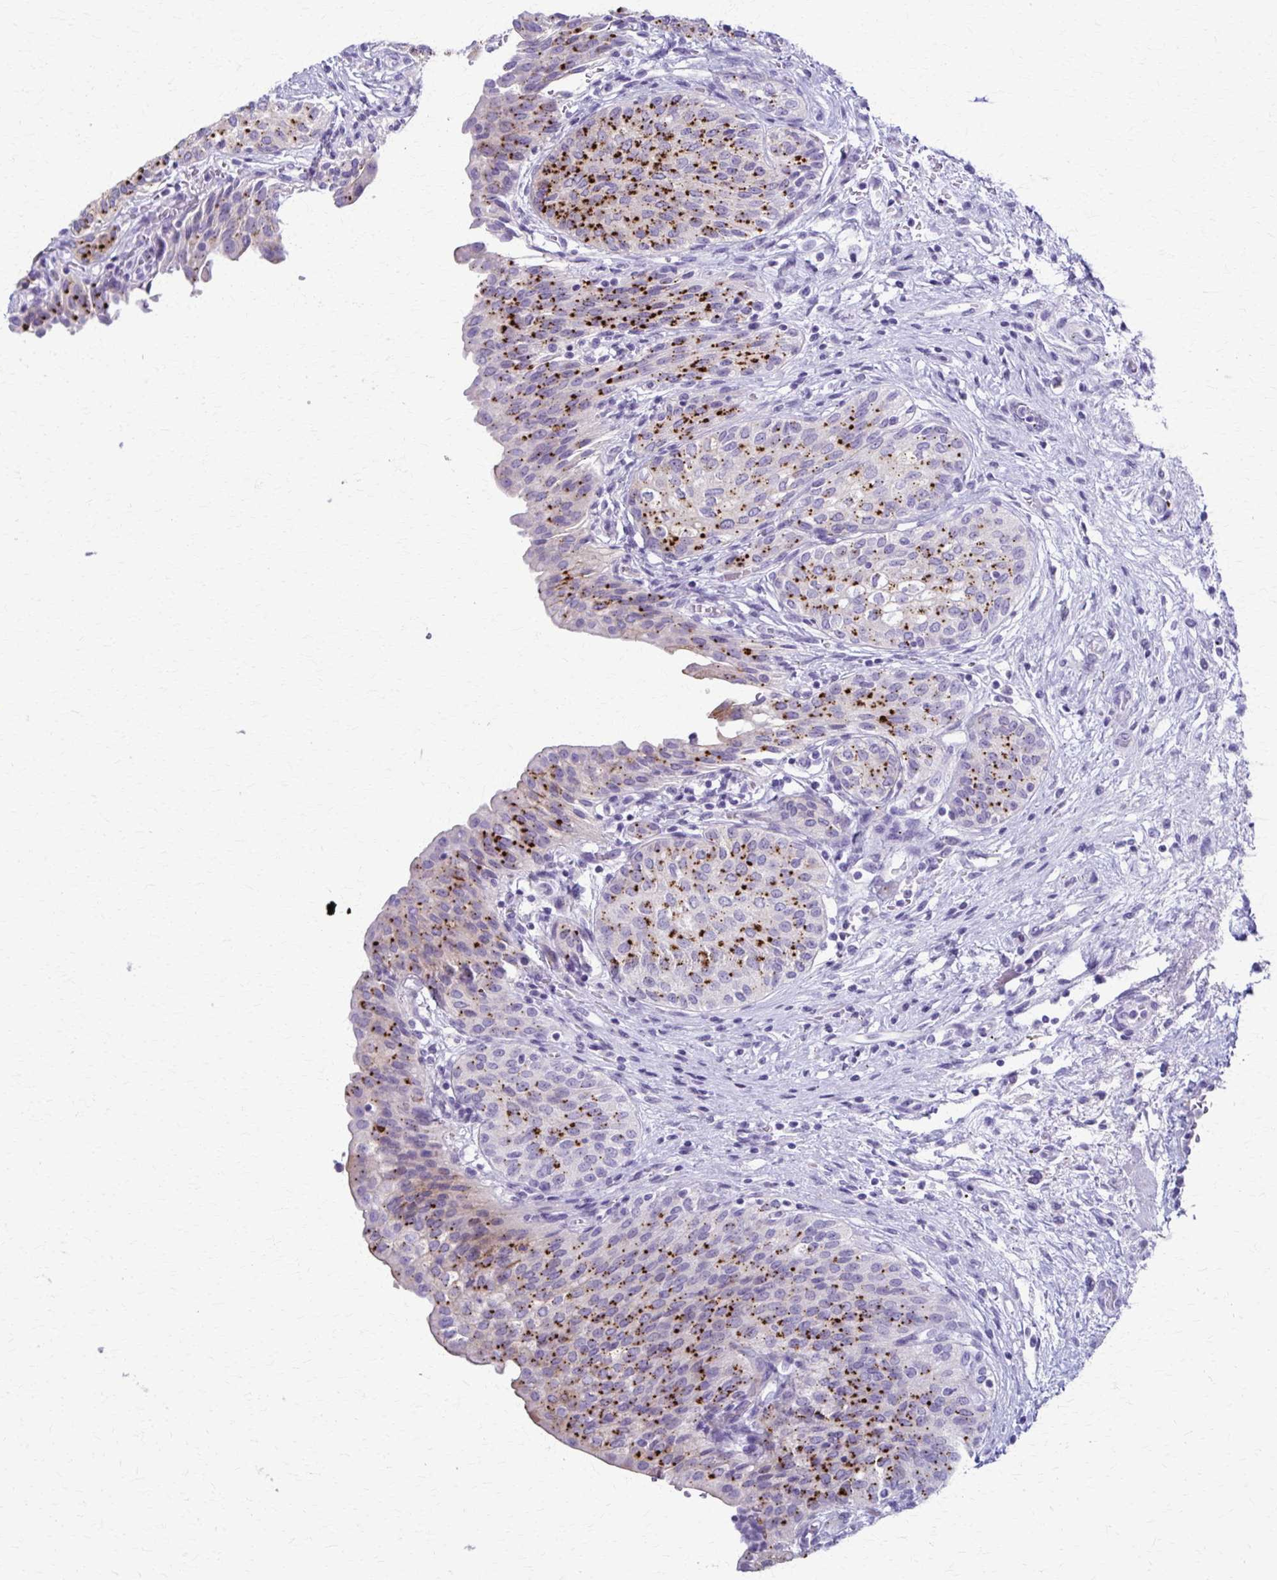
{"staining": {"intensity": "strong", "quantity": "25%-75%", "location": "cytoplasmic/membranous"}, "tissue": "urinary bladder", "cell_type": "Urothelial cells", "image_type": "normal", "snomed": [{"axis": "morphology", "description": "Normal tissue, NOS"}, {"axis": "topography", "description": "Urinary bladder"}], "caption": "Immunohistochemistry photomicrograph of normal human urinary bladder stained for a protein (brown), which reveals high levels of strong cytoplasmic/membranous positivity in approximately 25%-75% of urothelial cells.", "gene": "TMEM60", "patient": {"sex": "male", "age": 68}}